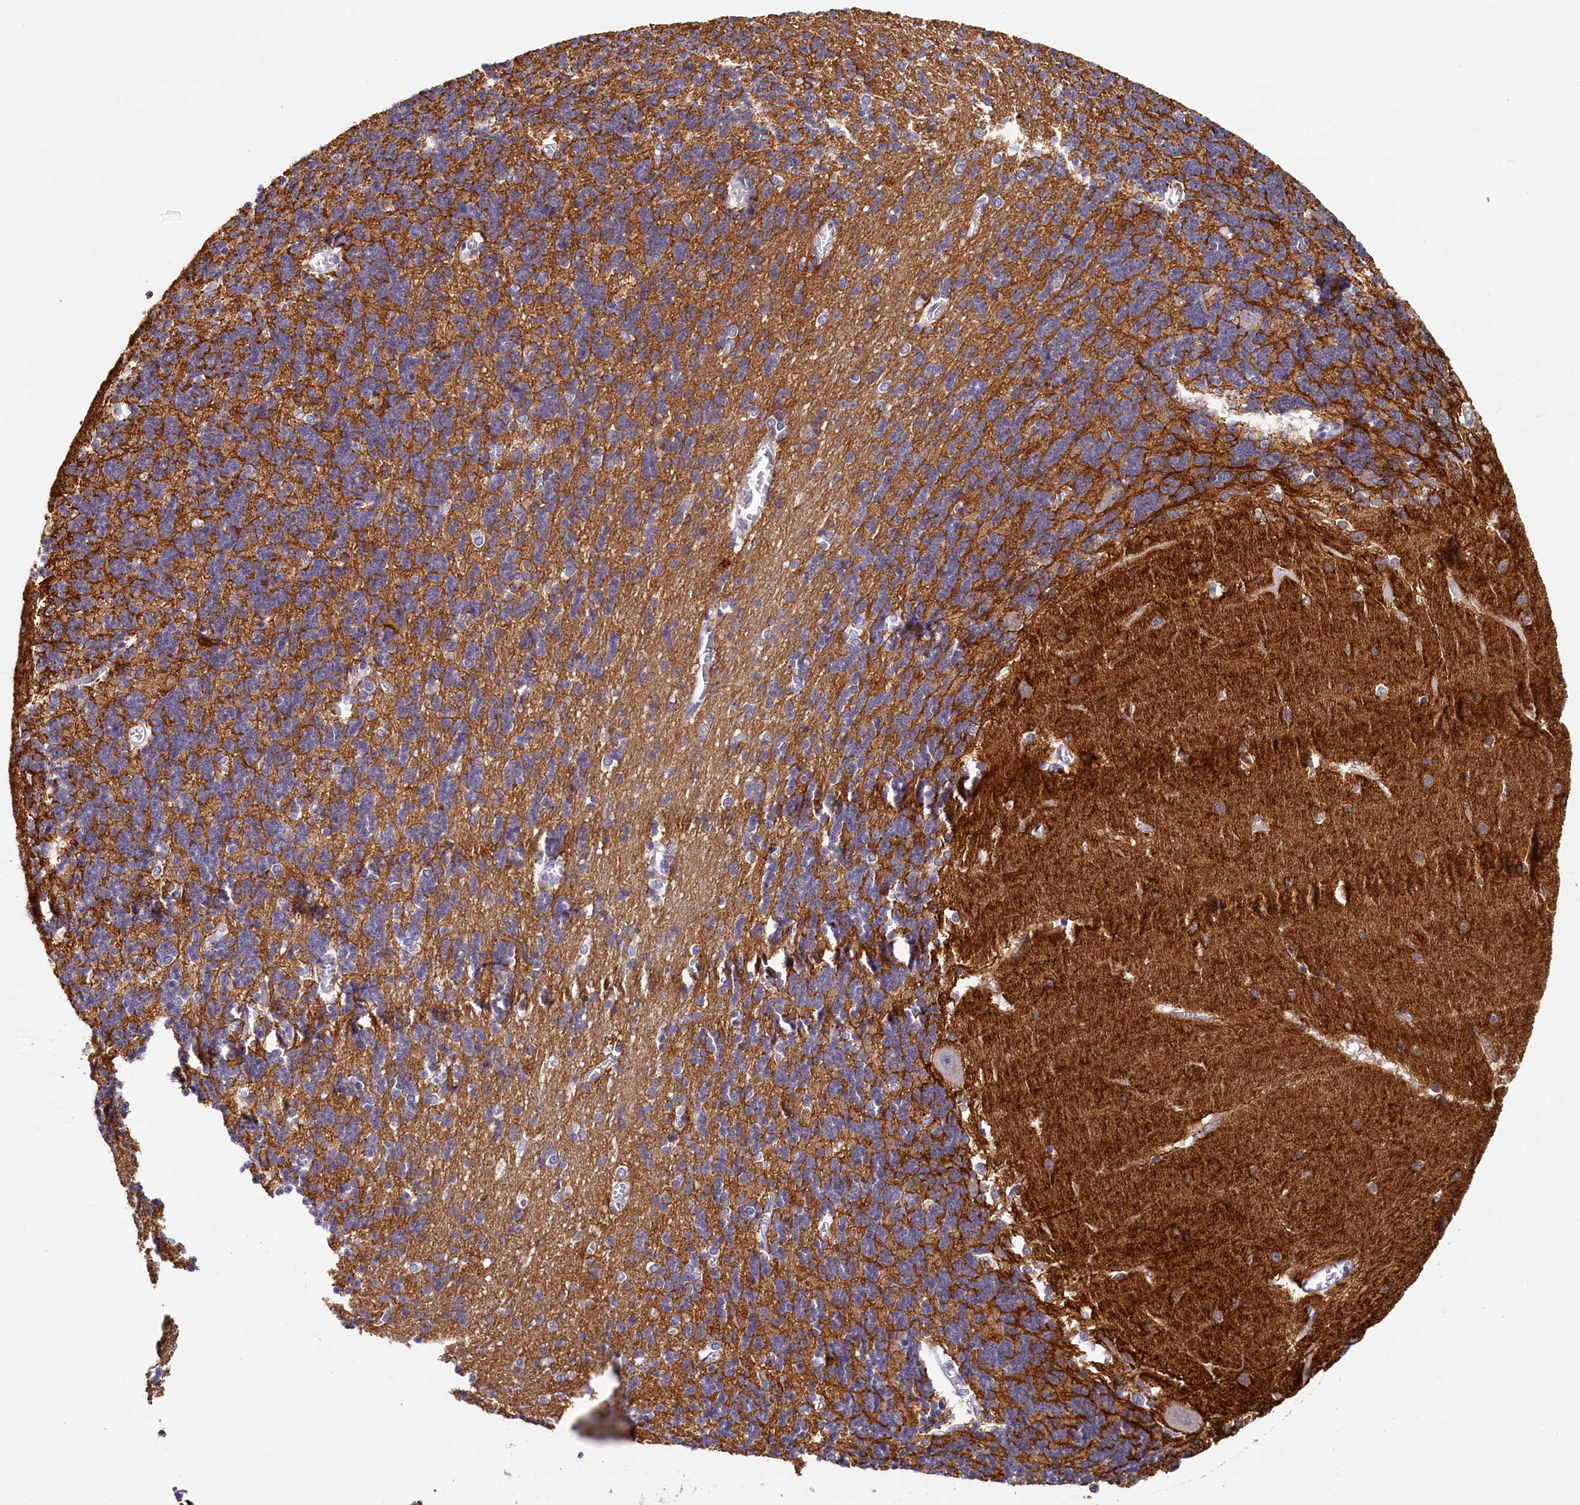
{"staining": {"intensity": "moderate", "quantity": "25%-75%", "location": "cytoplasmic/membranous"}, "tissue": "cerebellum", "cell_type": "Cells in granular layer", "image_type": "normal", "snomed": [{"axis": "morphology", "description": "Normal tissue, NOS"}, {"axis": "topography", "description": "Cerebellum"}], "caption": "Brown immunohistochemical staining in unremarkable human cerebellum demonstrates moderate cytoplasmic/membranous positivity in about 25%-75% of cells in granular layer.", "gene": "DTD1", "patient": {"sex": "male", "age": 37}}